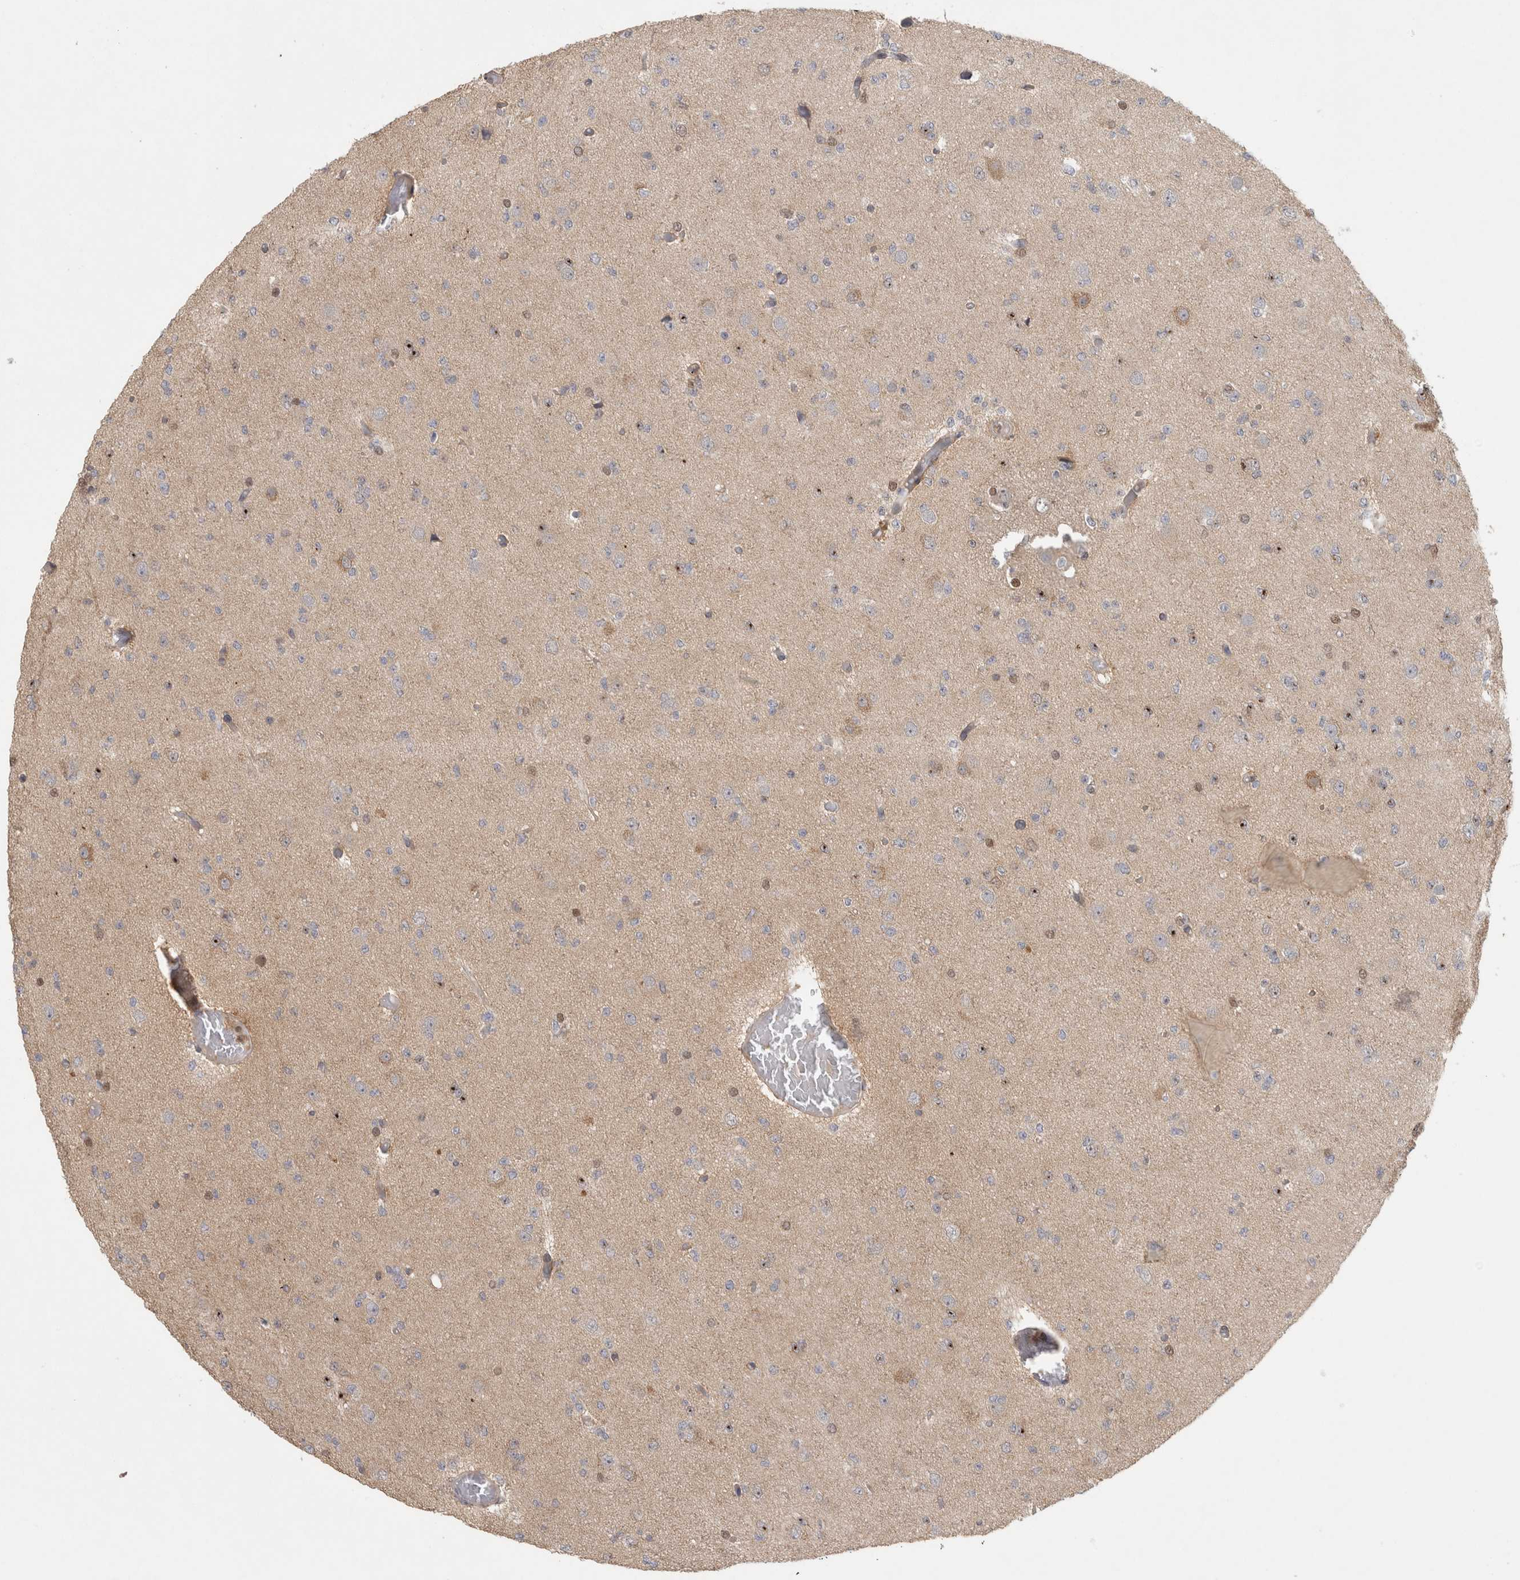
{"staining": {"intensity": "moderate", "quantity": "<25%", "location": "nuclear"}, "tissue": "glioma", "cell_type": "Tumor cells", "image_type": "cancer", "snomed": [{"axis": "morphology", "description": "Glioma, malignant, Low grade"}, {"axis": "topography", "description": "Brain"}], "caption": "Immunohistochemistry (DAB (3,3'-diaminobenzidine)) staining of malignant glioma (low-grade) exhibits moderate nuclear protein positivity in approximately <25% of tumor cells.", "gene": "PIGP", "patient": {"sex": "female", "age": 22}}